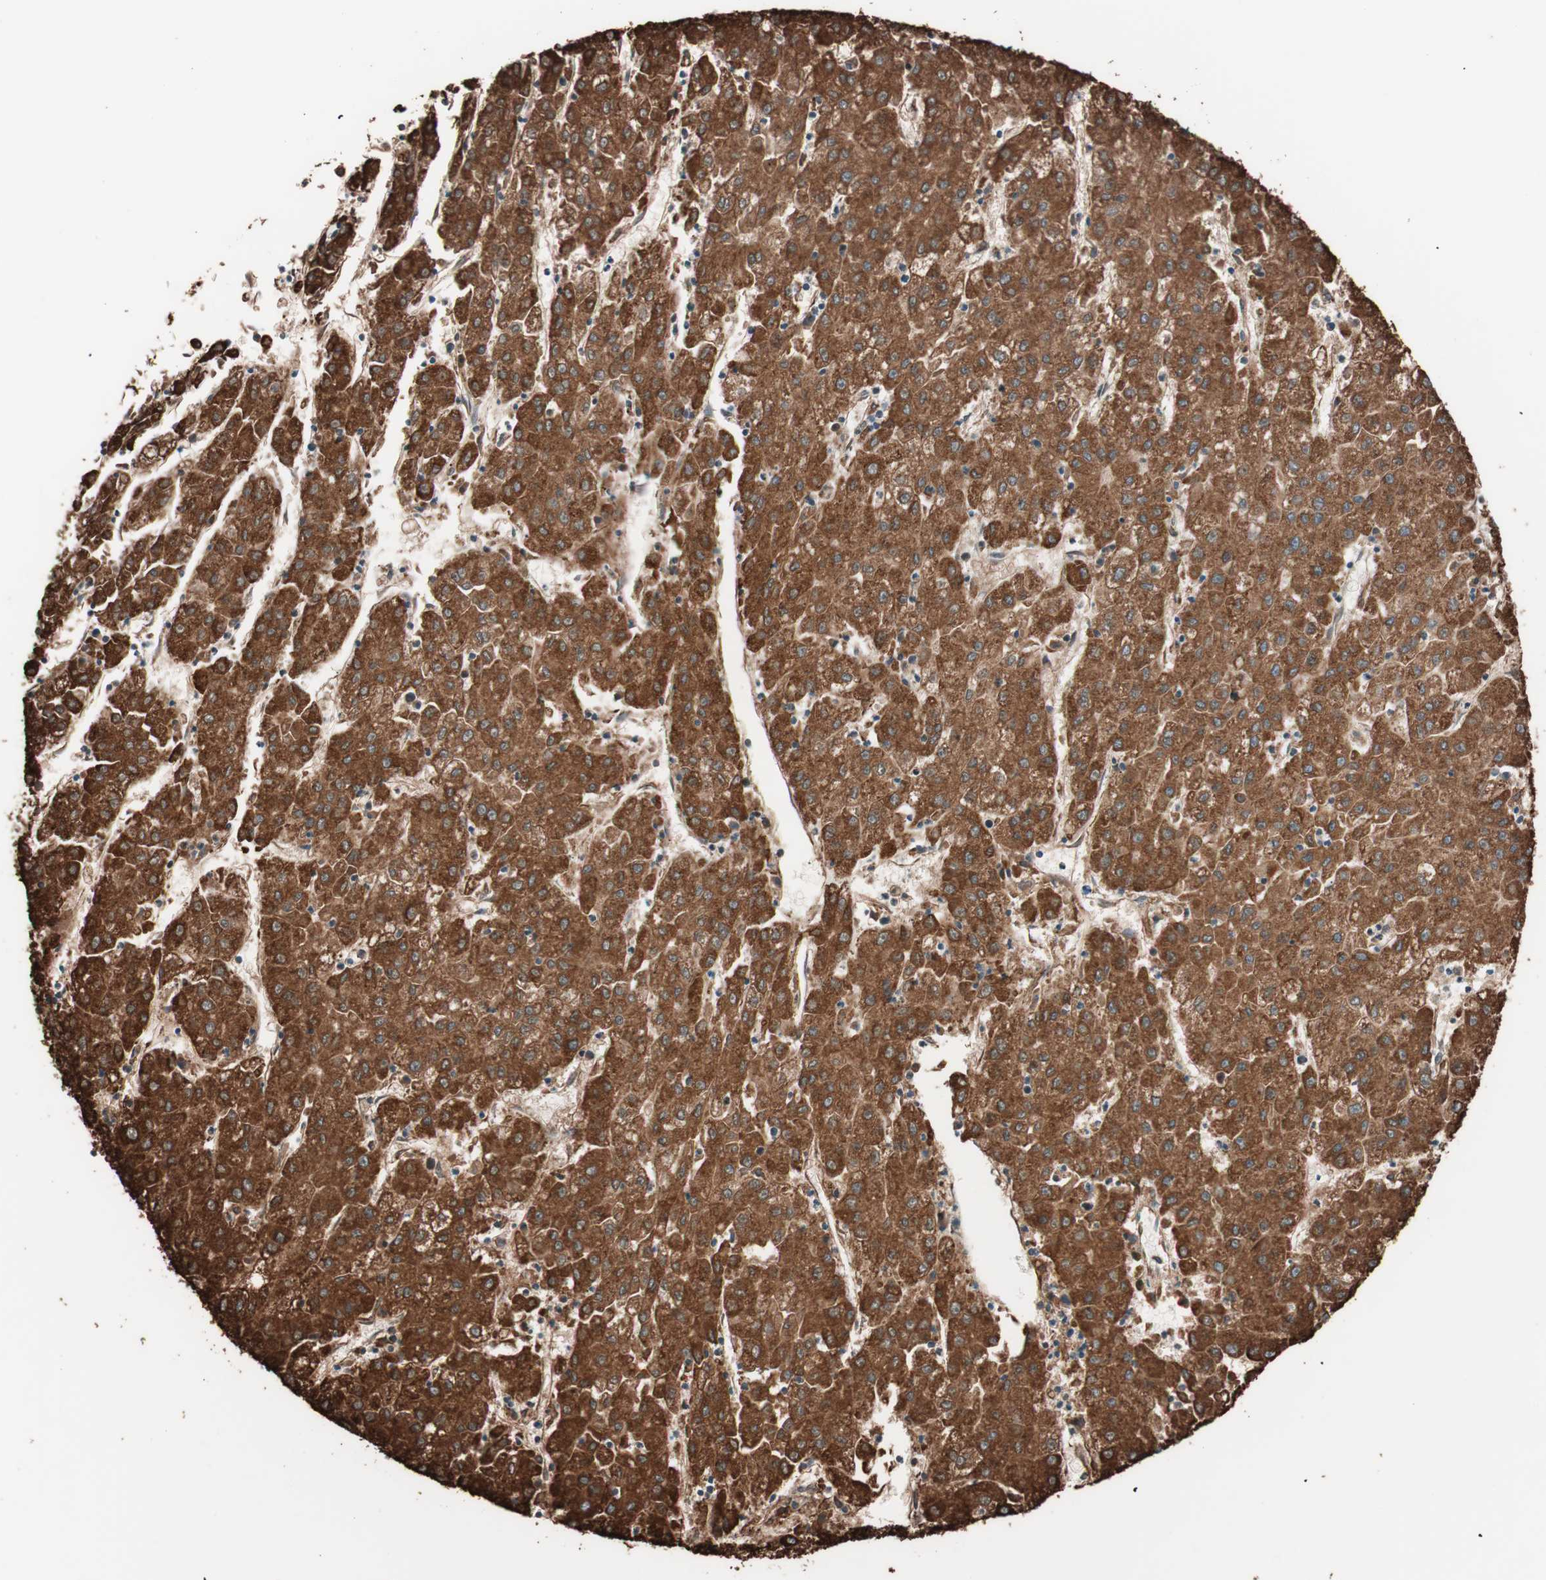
{"staining": {"intensity": "strong", "quantity": ">75%", "location": "cytoplasmic/membranous"}, "tissue": "liver cancer", "cell_type": "Tumor cells", "image_type": "cancer", "snomed": [{"axis": "morphology", "description": "Carcinoma, Hepatocellular, NOS"}, {"axis": "topography", "description": "Liver"}], "caption": "An image showing strong cytoplasmic/membranous positivity in approximately >75% of tumor cells in hepatocellular carcinoma (liver), as visualized by brown immunohistochemical staining.", "gene": "VEGFA", "patient": {"sex": "male", "age": 72}}